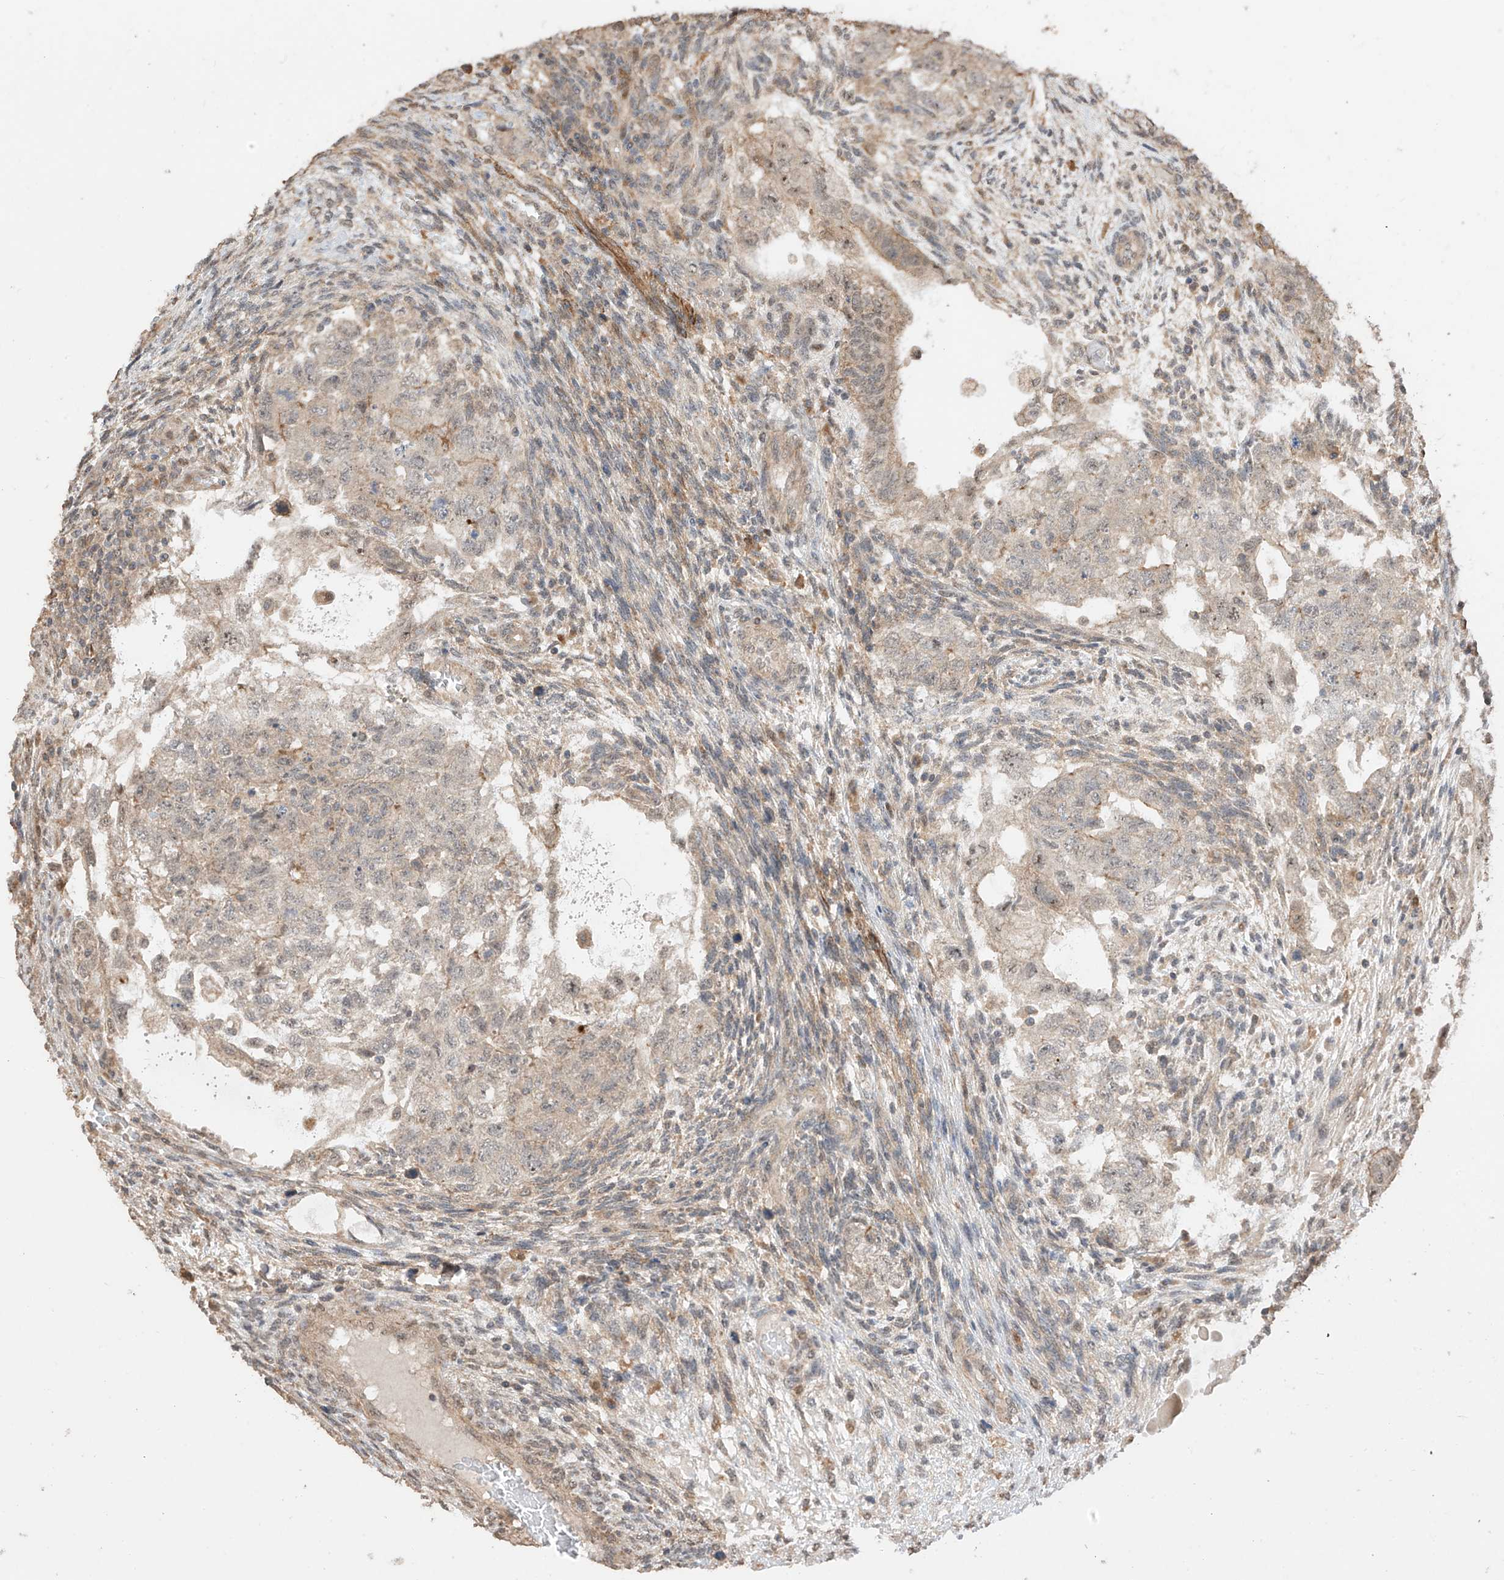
{"staining": {"intensity": "weak", "quantity": "25%-75%", "location": "cytoplasmic/membranous"}, "tissue": "testis cancer", "cell_type": "Tumor cells", "image_type": "cancer", "snomed": [{"axis": "morphology", "description": "Carcinoma, Embryonal, NOS"}, {"axis": "topography", "description": "Testis"}], "caption": "Weak cytoplasmic/membranous staining for a protein is seen in about 25%-75% of tumor cells of testis cancer using IHC.", "gene": "LATS1", "patient": {"sex": "male", "age": 36}}